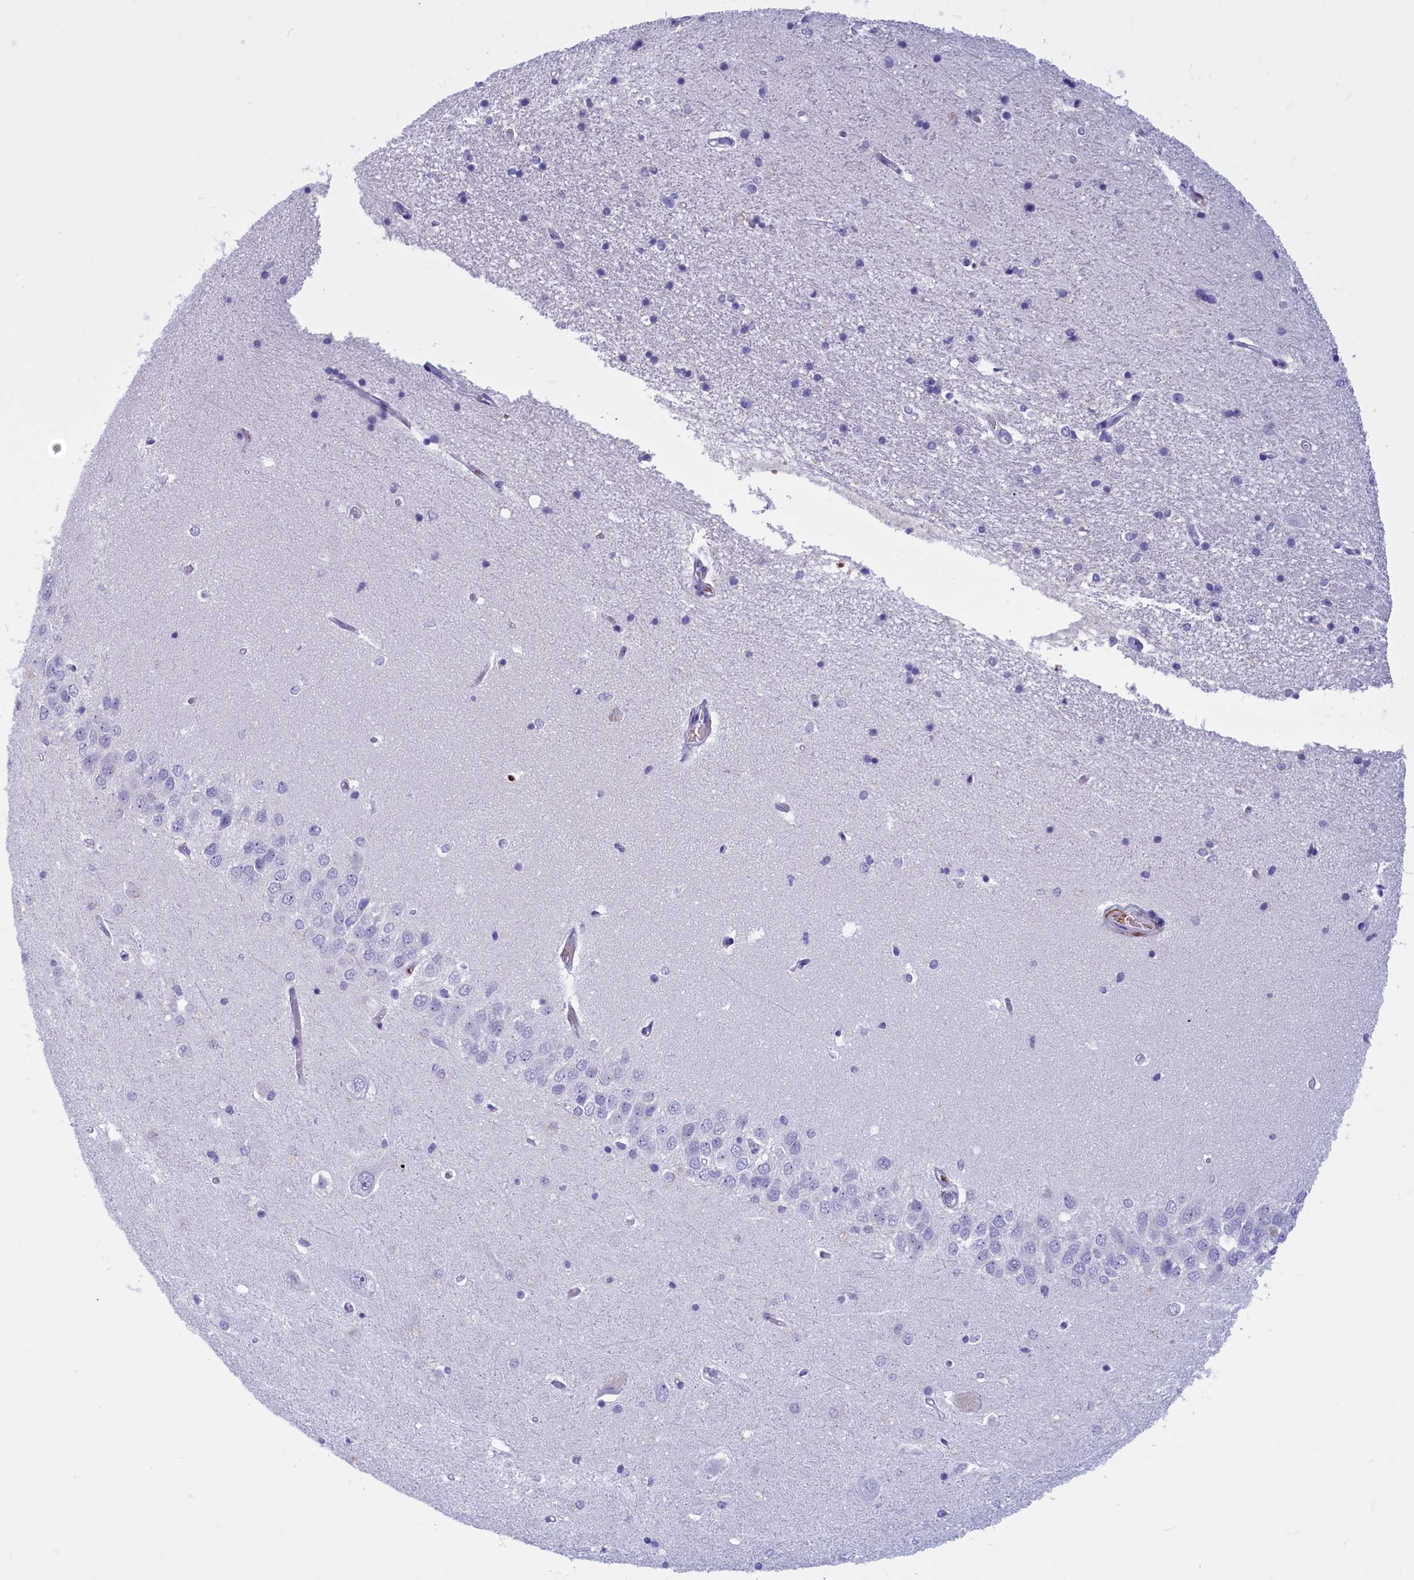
{"staining": {"intensity": "negative", "quantity": "none", "location": "none"}, "tissue": "hippocampus", "cell_type": "Glial cells", "image_type": "normal", "snomed": [{"axis": "morphology", "description": "Normal tissue, NOS"}, {"axis": "topography", "description": "Hippocampus"}], "caption": "This is a image of immunohistochemistry (IHC) staining of benign hippocampus, which shows no staining in glial cells.", "gene": "GAPDHS", "patient": {"sex": "male", "age": 45}}